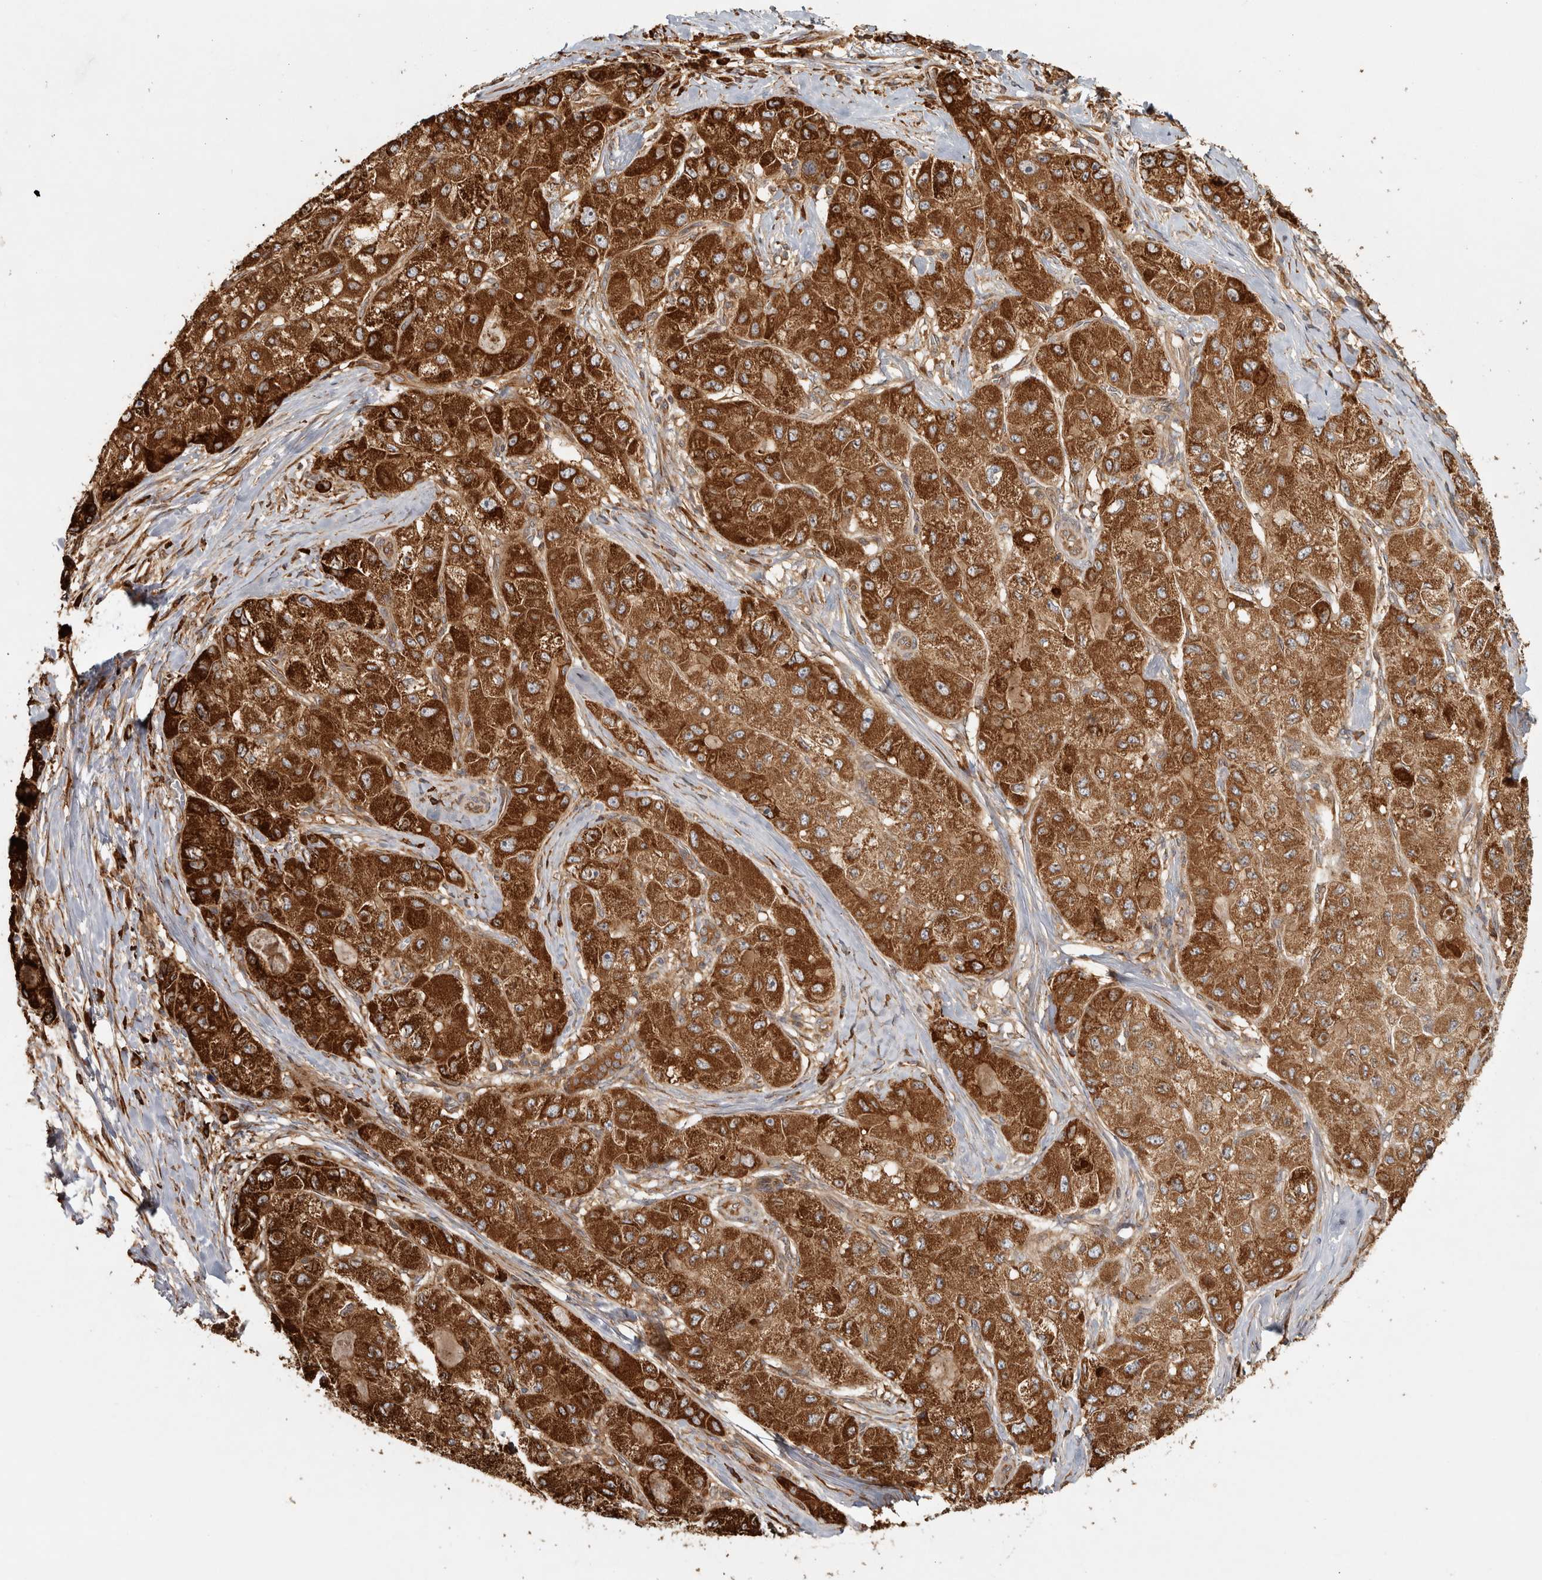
{"staining": {"intensity": "strong", "quantity": ">75%", "location": "cytoplasmic/membranous"}, "tissue": "liver cancer", "cell_type": "Tumor cells", "image_type": "cancer", "snomed": [{"axis": "morphology", "description": "Carcinoma, Hepatocellular, NOS"}, {"axis": "topography", "description": "Liver"}], "caption": "Human hepatocellular carcinoma (liver) stained for a protein (brown) reveals strong cytoplasmic/membranous positive expression in about >75% of tumor cells.", "gene": "CAMSAP2", "patient": {"sex": "male", "age": 80}}